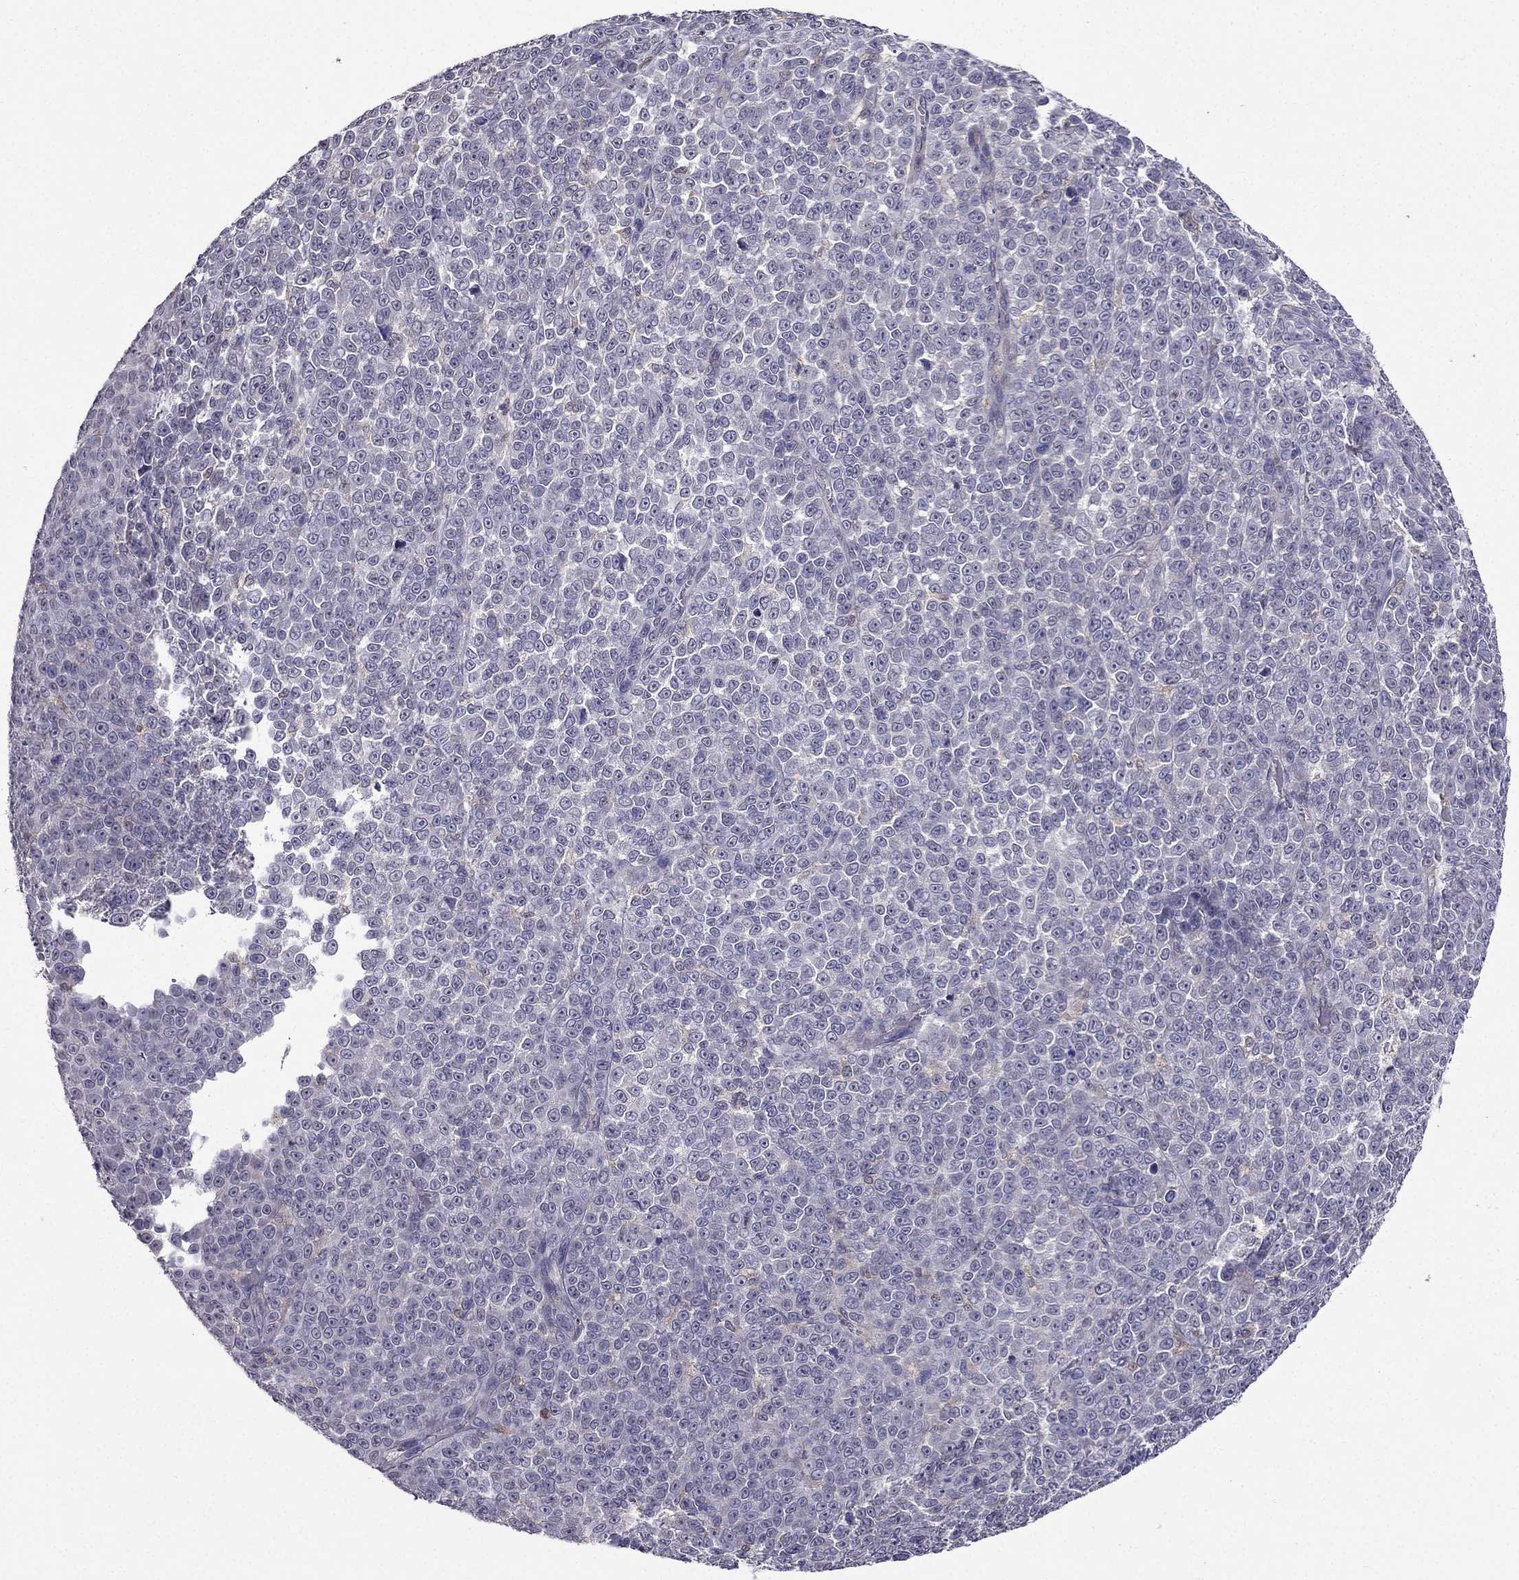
{"staining": {"intensity": "negative", "quantity": "none", "location": "none"}, "tissue": "melanoma", "cell_type": "Tumor cells", "image_type": "cancer", "snomed": [{"axis": "morphology", "description": "Malignant melanoma, NOS"}, {"axis": "topography", "description": "Skin"}], "caption": "Tumor cells show no significant expression in melanoma.", "gene": "AAK1", "patient": {"sex": "female", "age": 95}}